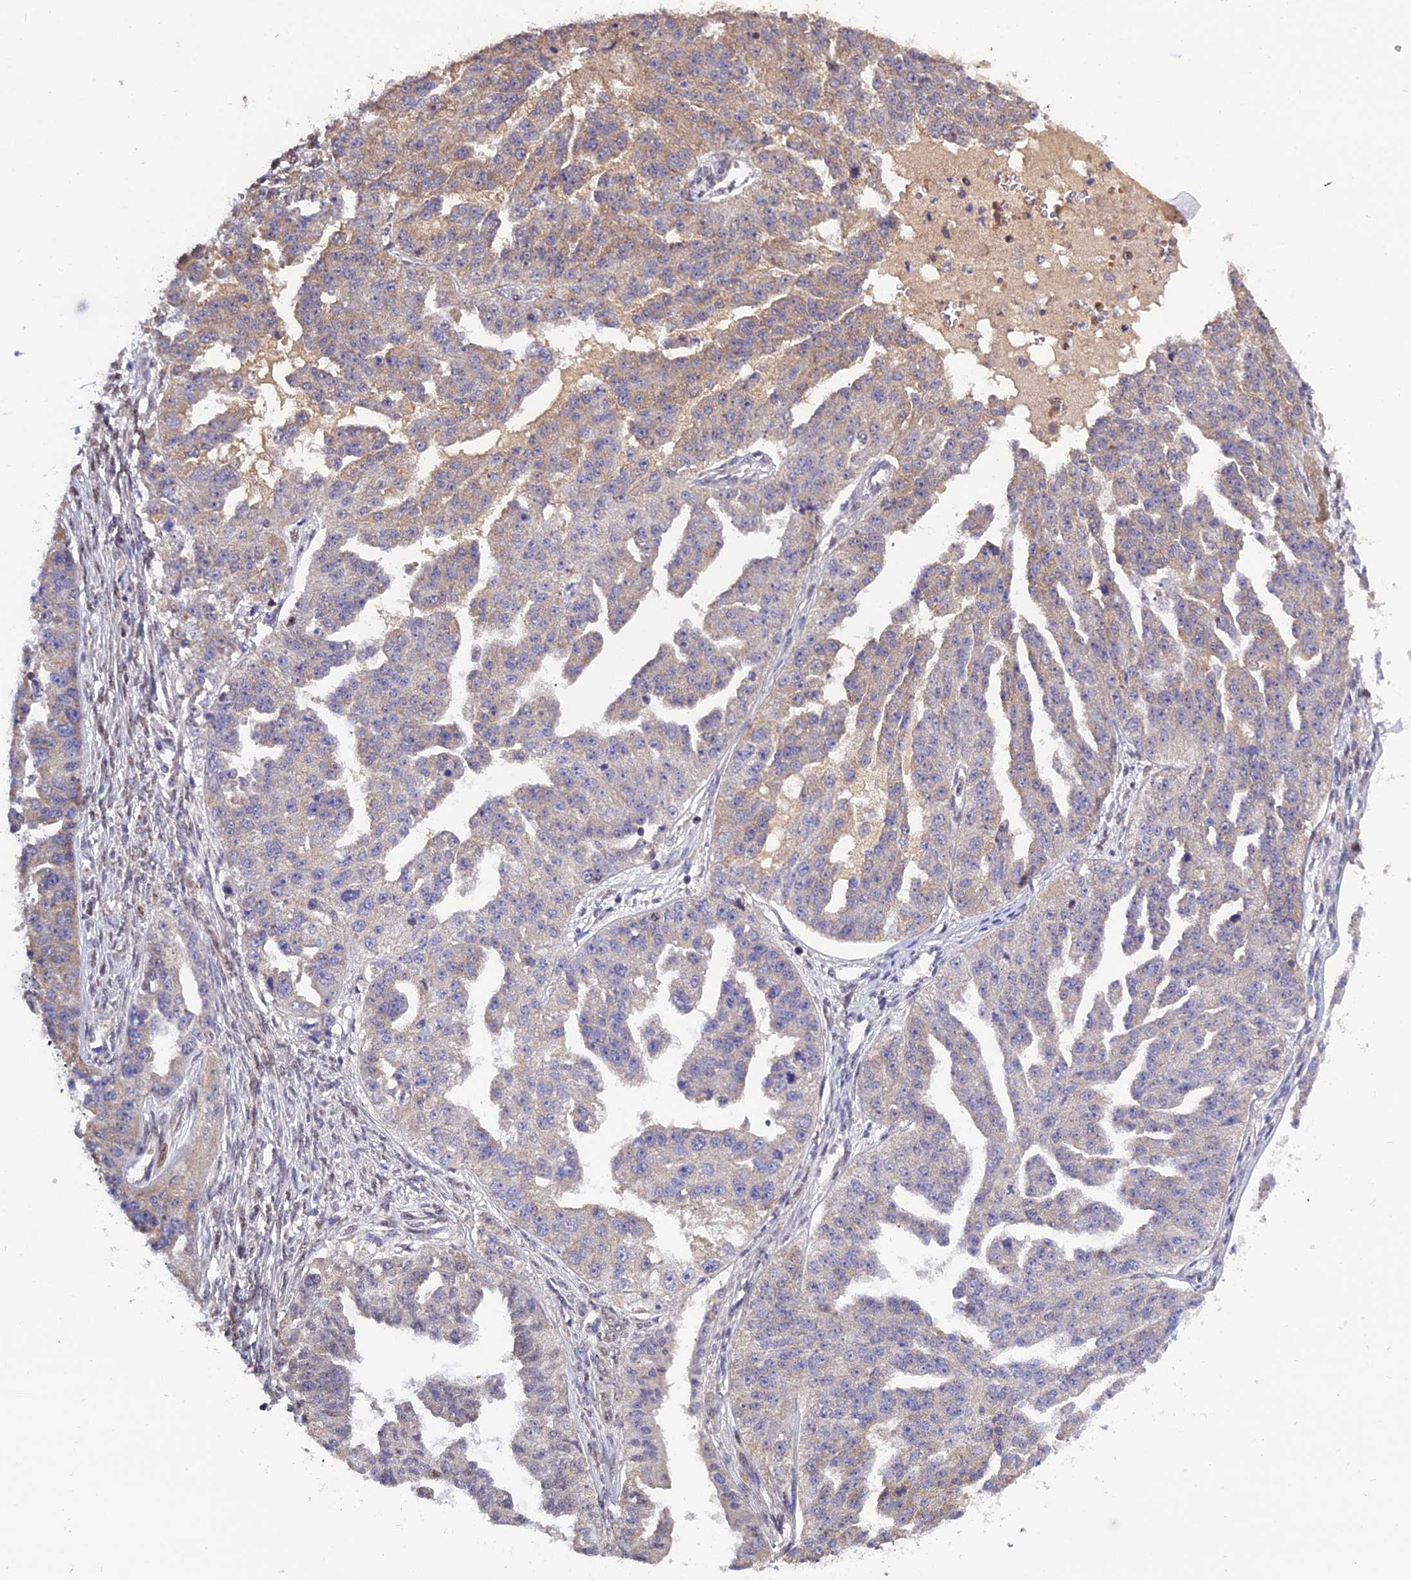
{"staining": {"intensity": "weak", "quantity": "<25%", "location": "cytoplasmic/membranous"}, "tissue": "ovarian cancer", "cell_type": "Tumor cells", "image_type": "cancer", "snomed": [{"axis": "morphology", "description": "Cystadenocarcinoma, serous, NOS"}, {"axis": "topography", "description": "Ovary"}], "caption": "High power microscopy histopathology image of an immunohistochemistry histopathology image of ovarian cancer (serous cystadenocarcinoma), revealing no significant staining in tumor cells.", "gene": "ARL2", "patient": {"sex": "female", "age": 58}}